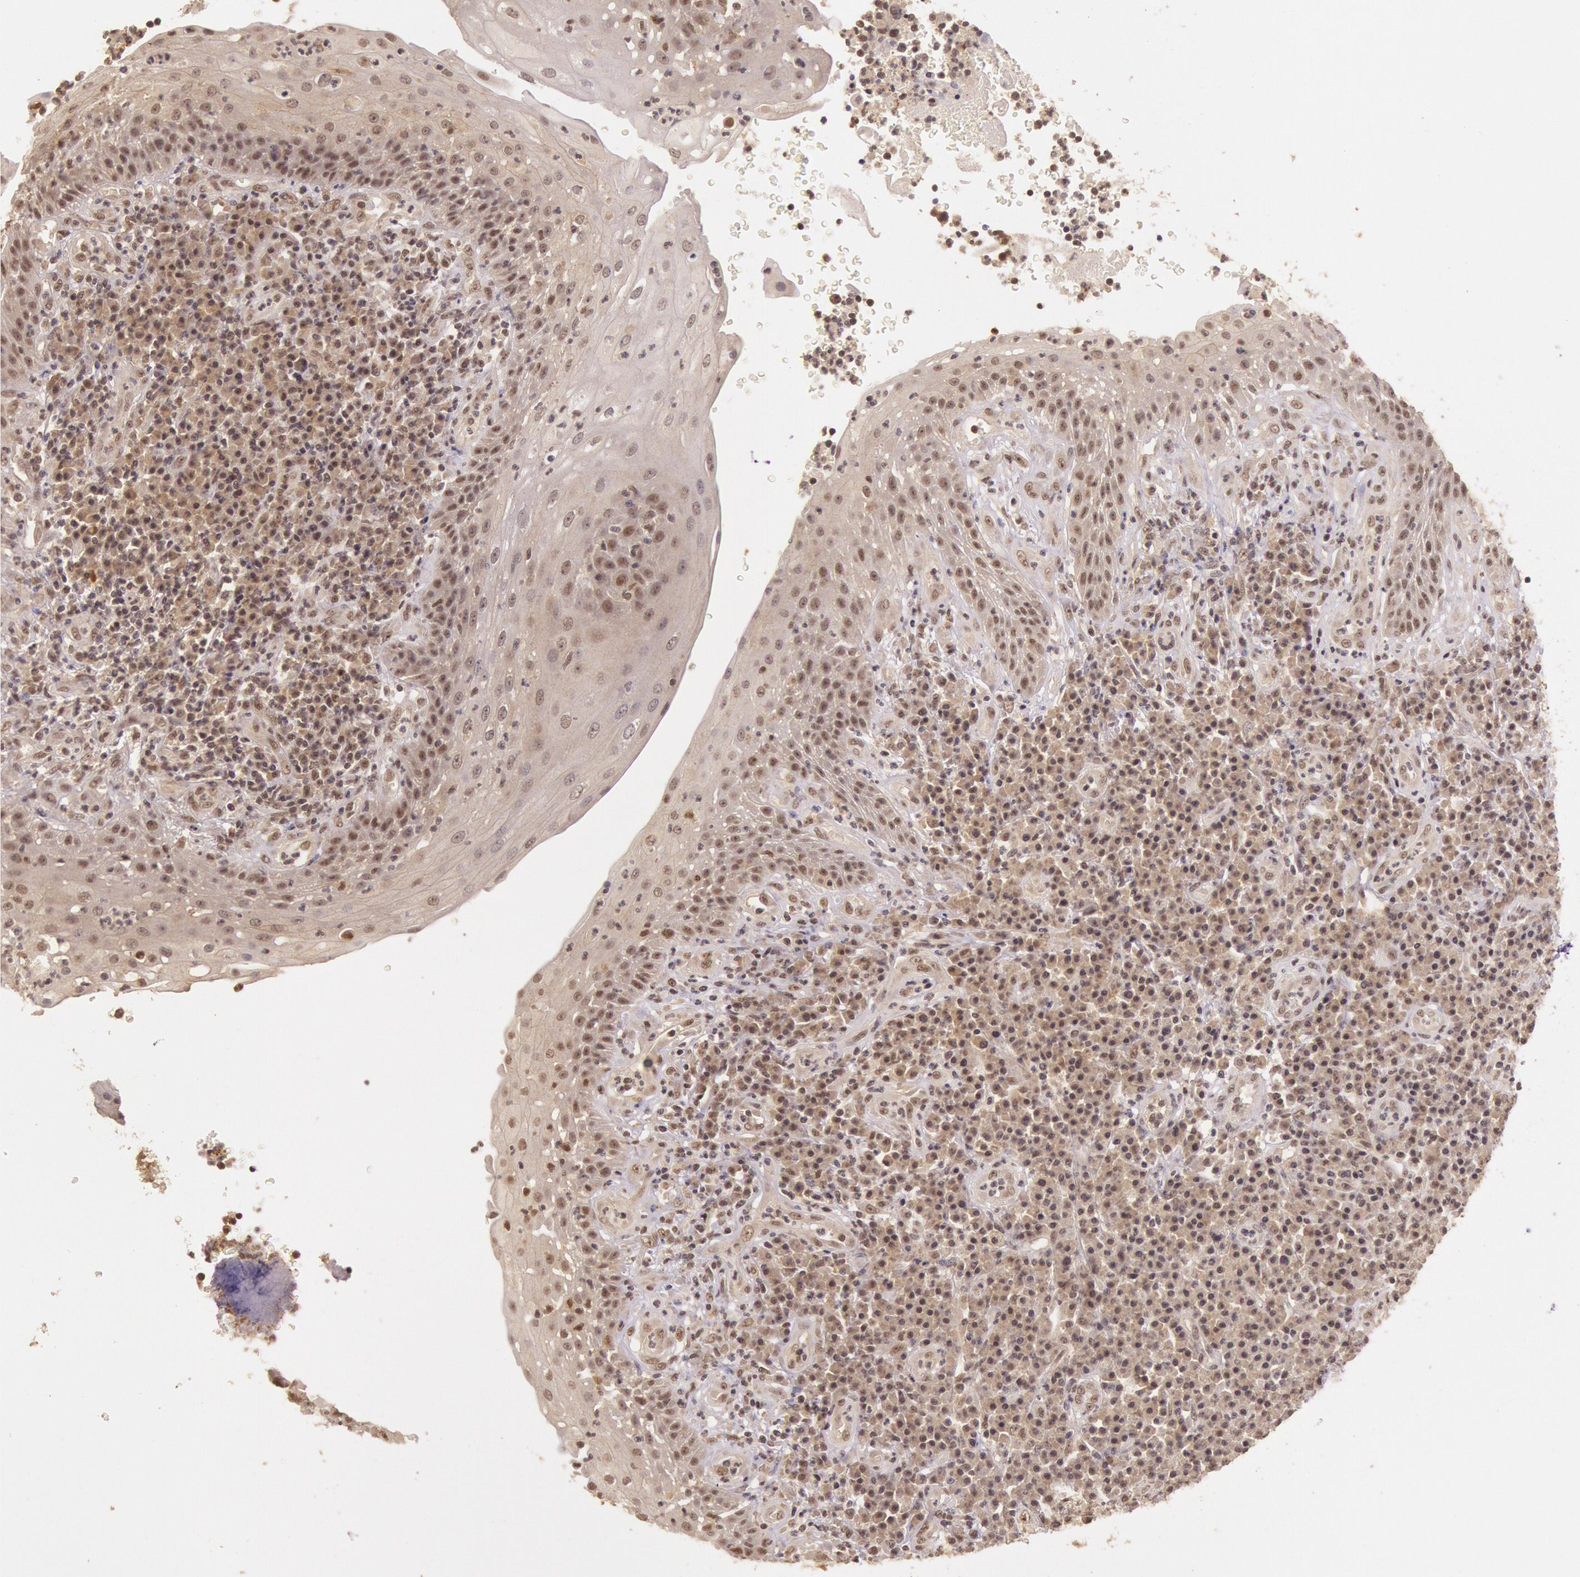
{"staining": {"intensity": "weak", "quantity": ">75%", "location": "nuclear"}, "tissue": "tonsil", "cell_type": "Germinal center cells", "image_type": "normal", "snomed": [{"axis": "morphology", "description": "Normal tissue, NOS"}, {"axis": "topography", "description": "Tonsil"}], "caption": "The micrograph shows immunohistochemical staining of benign tonsil. There is weak nuclear positivity is identified in about >75% of germinal center cells.", "gene": "RTL10", "patient": {"sex": "female", "age": 40}}